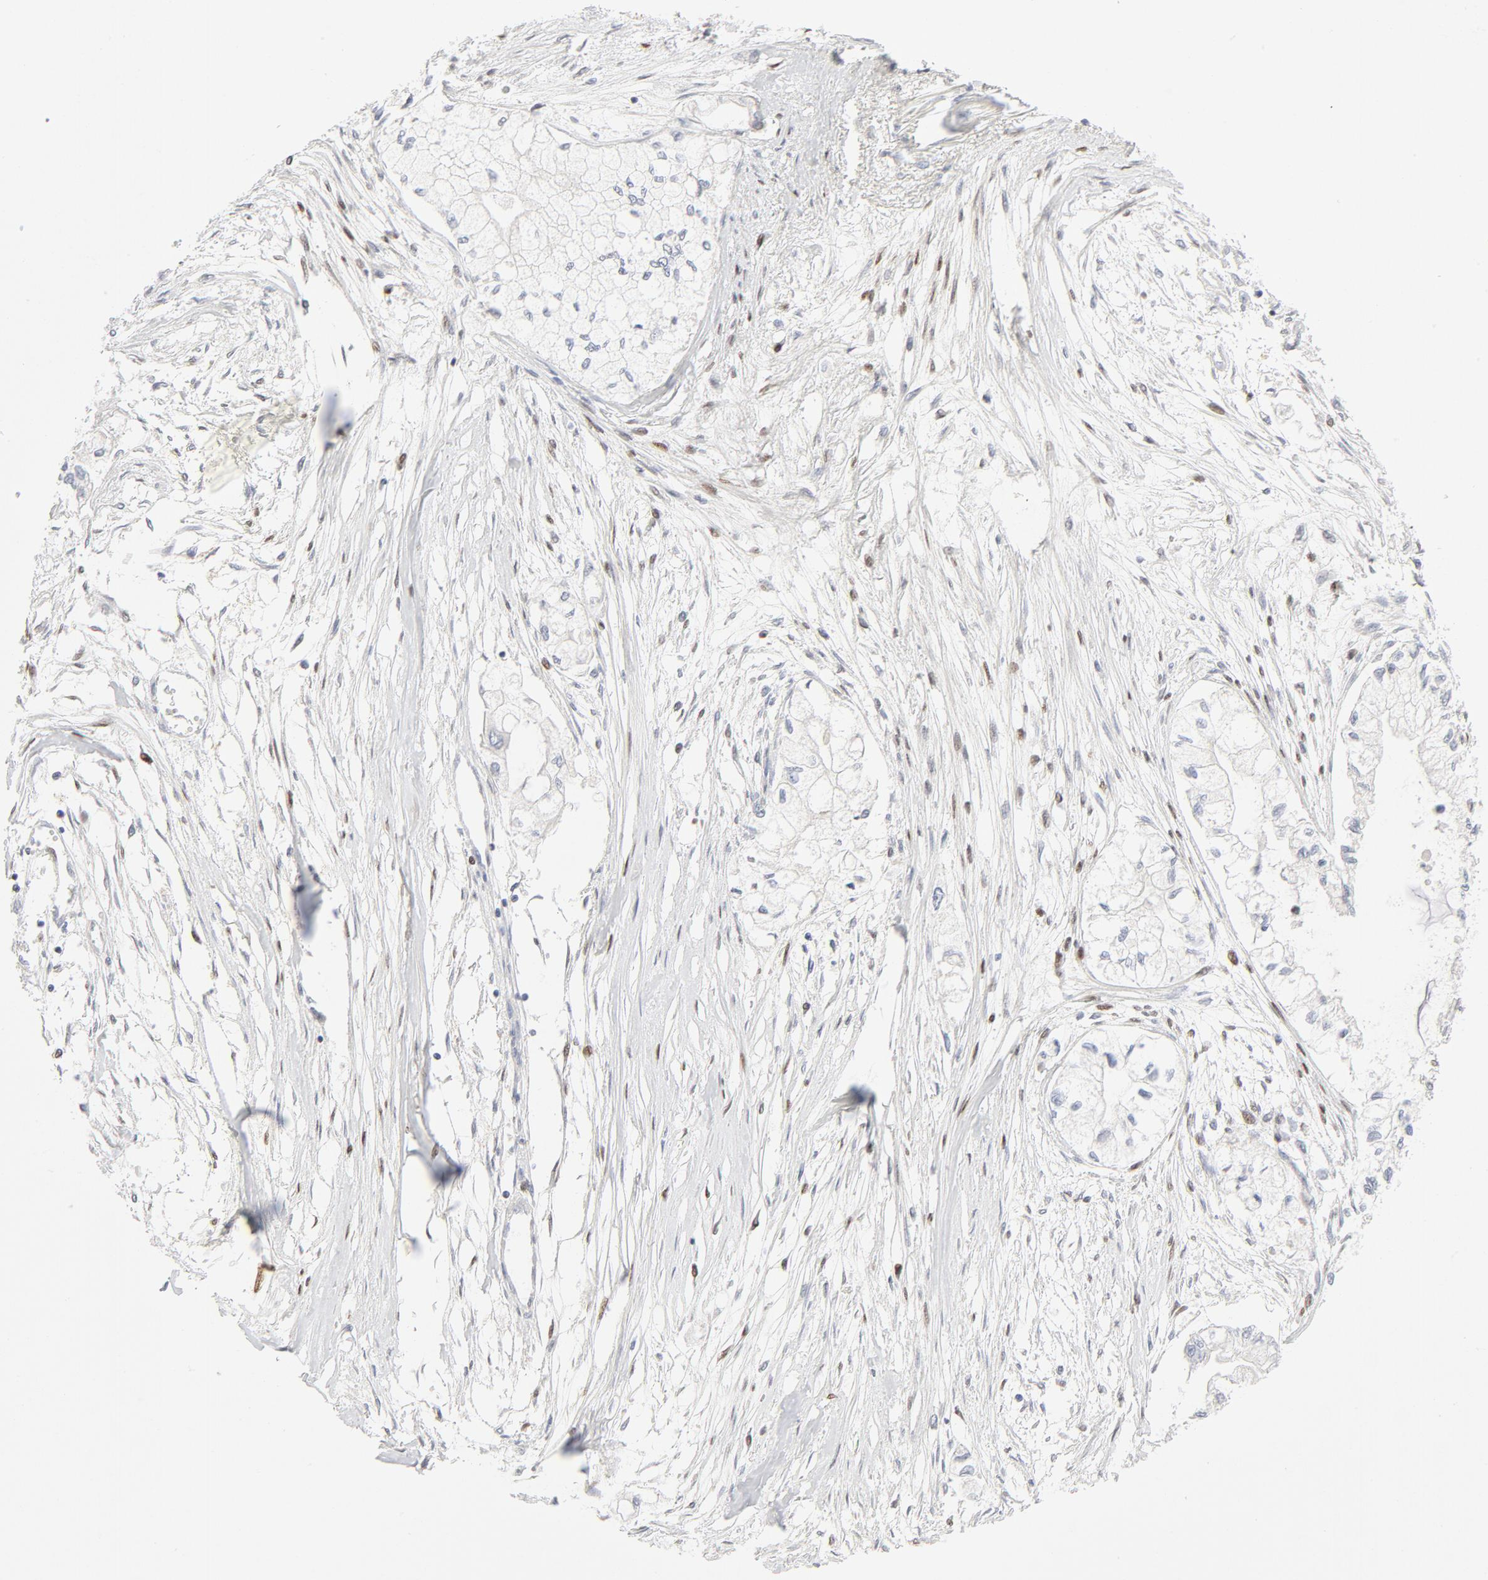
{"staining": {"intensity": "negative", "quantity": "none", "location": "none"}, "tissue": "pancreatic cancer", "cell_type": "Tumor cells", "image_type": "cancer", "snomed": [{"axis": "morphology", "description": "Adenocarcinoma, NOS"}, {"axis": "topography", "description": "Pancreas"}], "caption": "High magnification brightfield microscopy of pancreatic cancer stained with DAB (brown) and counterstained with hematoxylin (blue): tumor cells show no significant staining. (DAB (3,3'-diaminobenzidine) IHC, high magnification).", "gene": "MEF2A", "patient": {"sex": "male", "age": 79}}